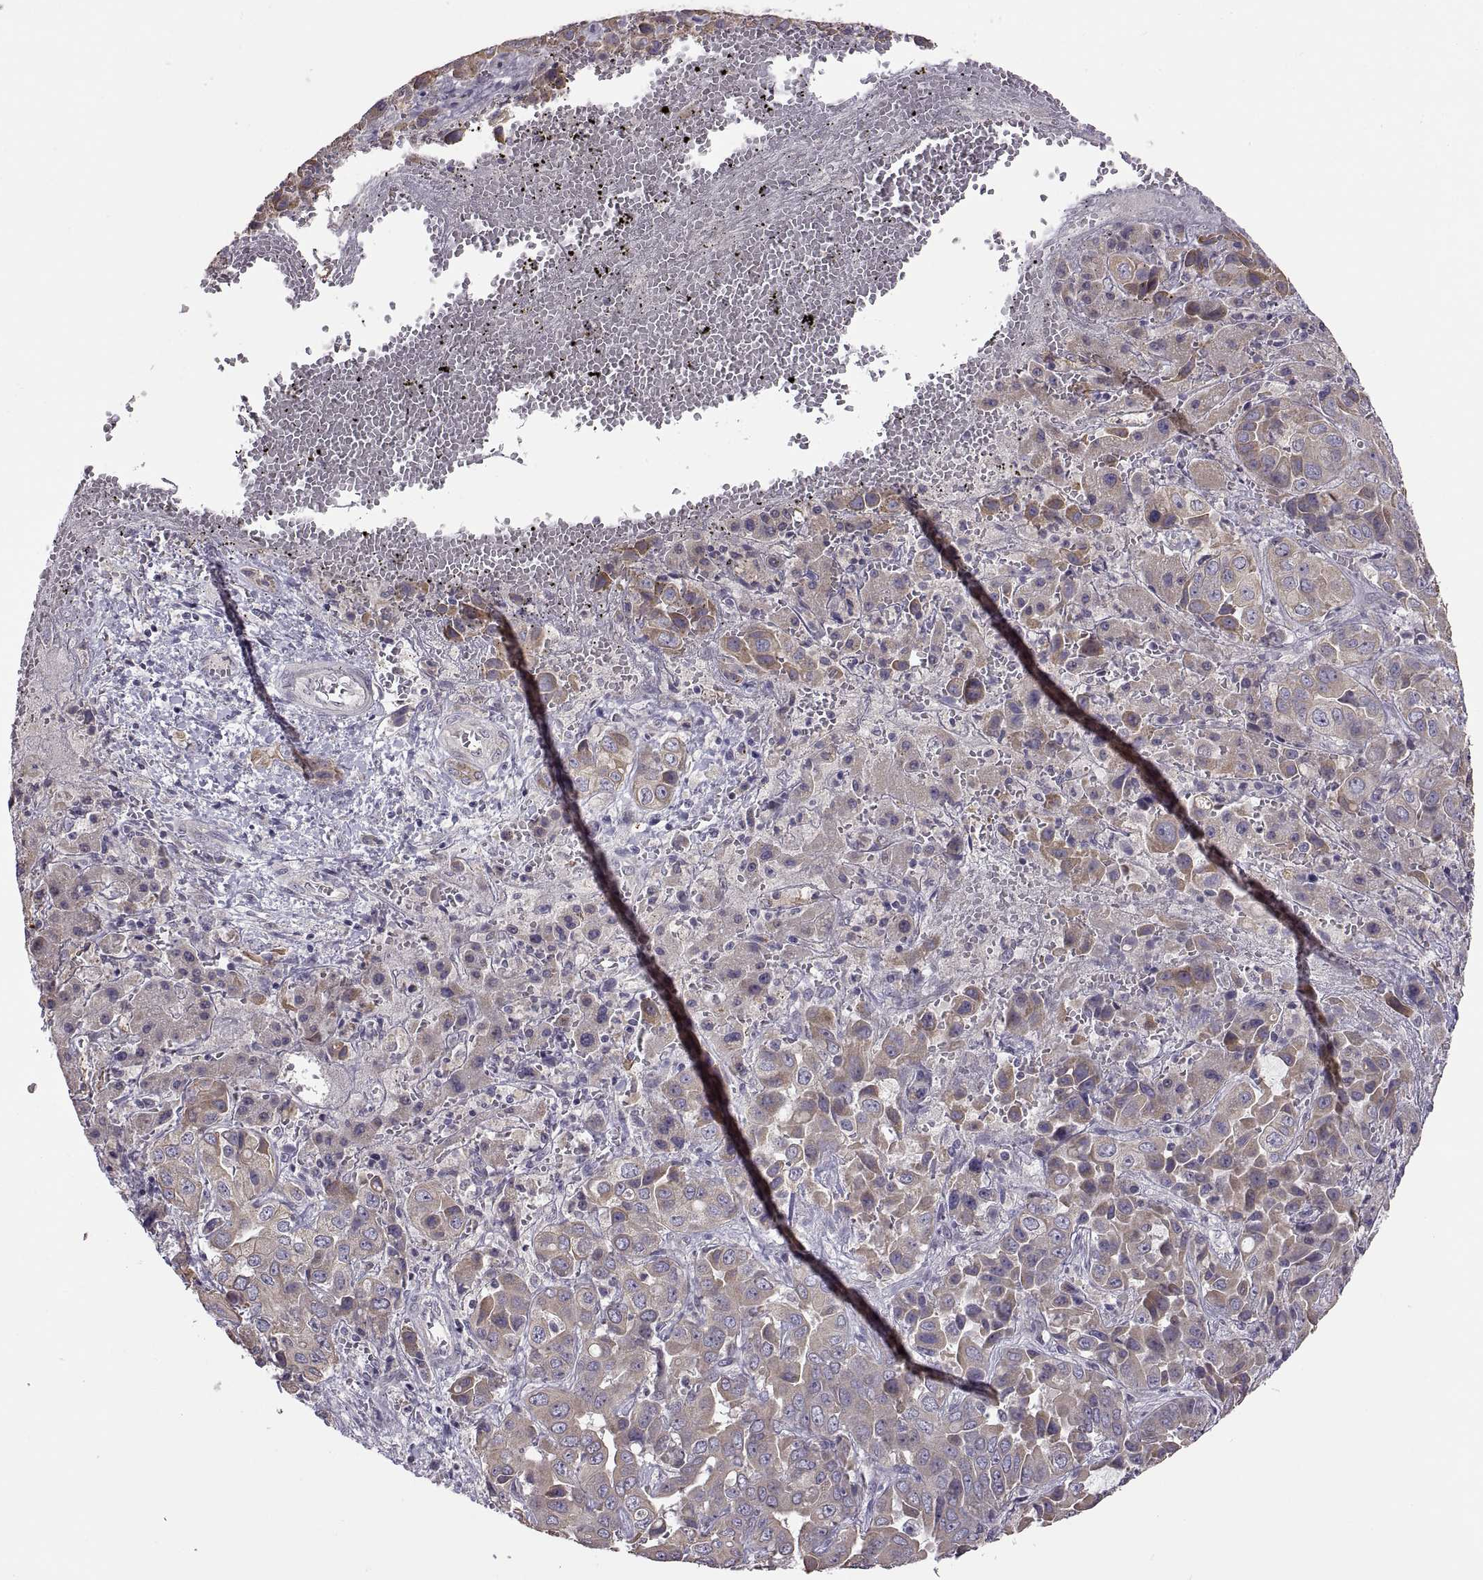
{"staining": {"intensity": "moderate", "quantity": "25%-75%", "location": "cytoplasmic/membranous"}, "tissue": "liver cancer", "cell_type": "Tumor cells", "image_type": "cancer", "snomed": [{"axis": "morphology", "description": "Cholangiocarcinoma"}, {"axis": "topography", "description": "Liver"}], "caption": "This micrograph exhibits immunohistochemistry (IHC) staining of human liver cholangiocarcinoma, with medium moderate cytoplasmic/membranous expression in about 25%-75% of tumor cells.", "gene": "ACSBG2", "patient": {"sex": "female", "age": 52}}